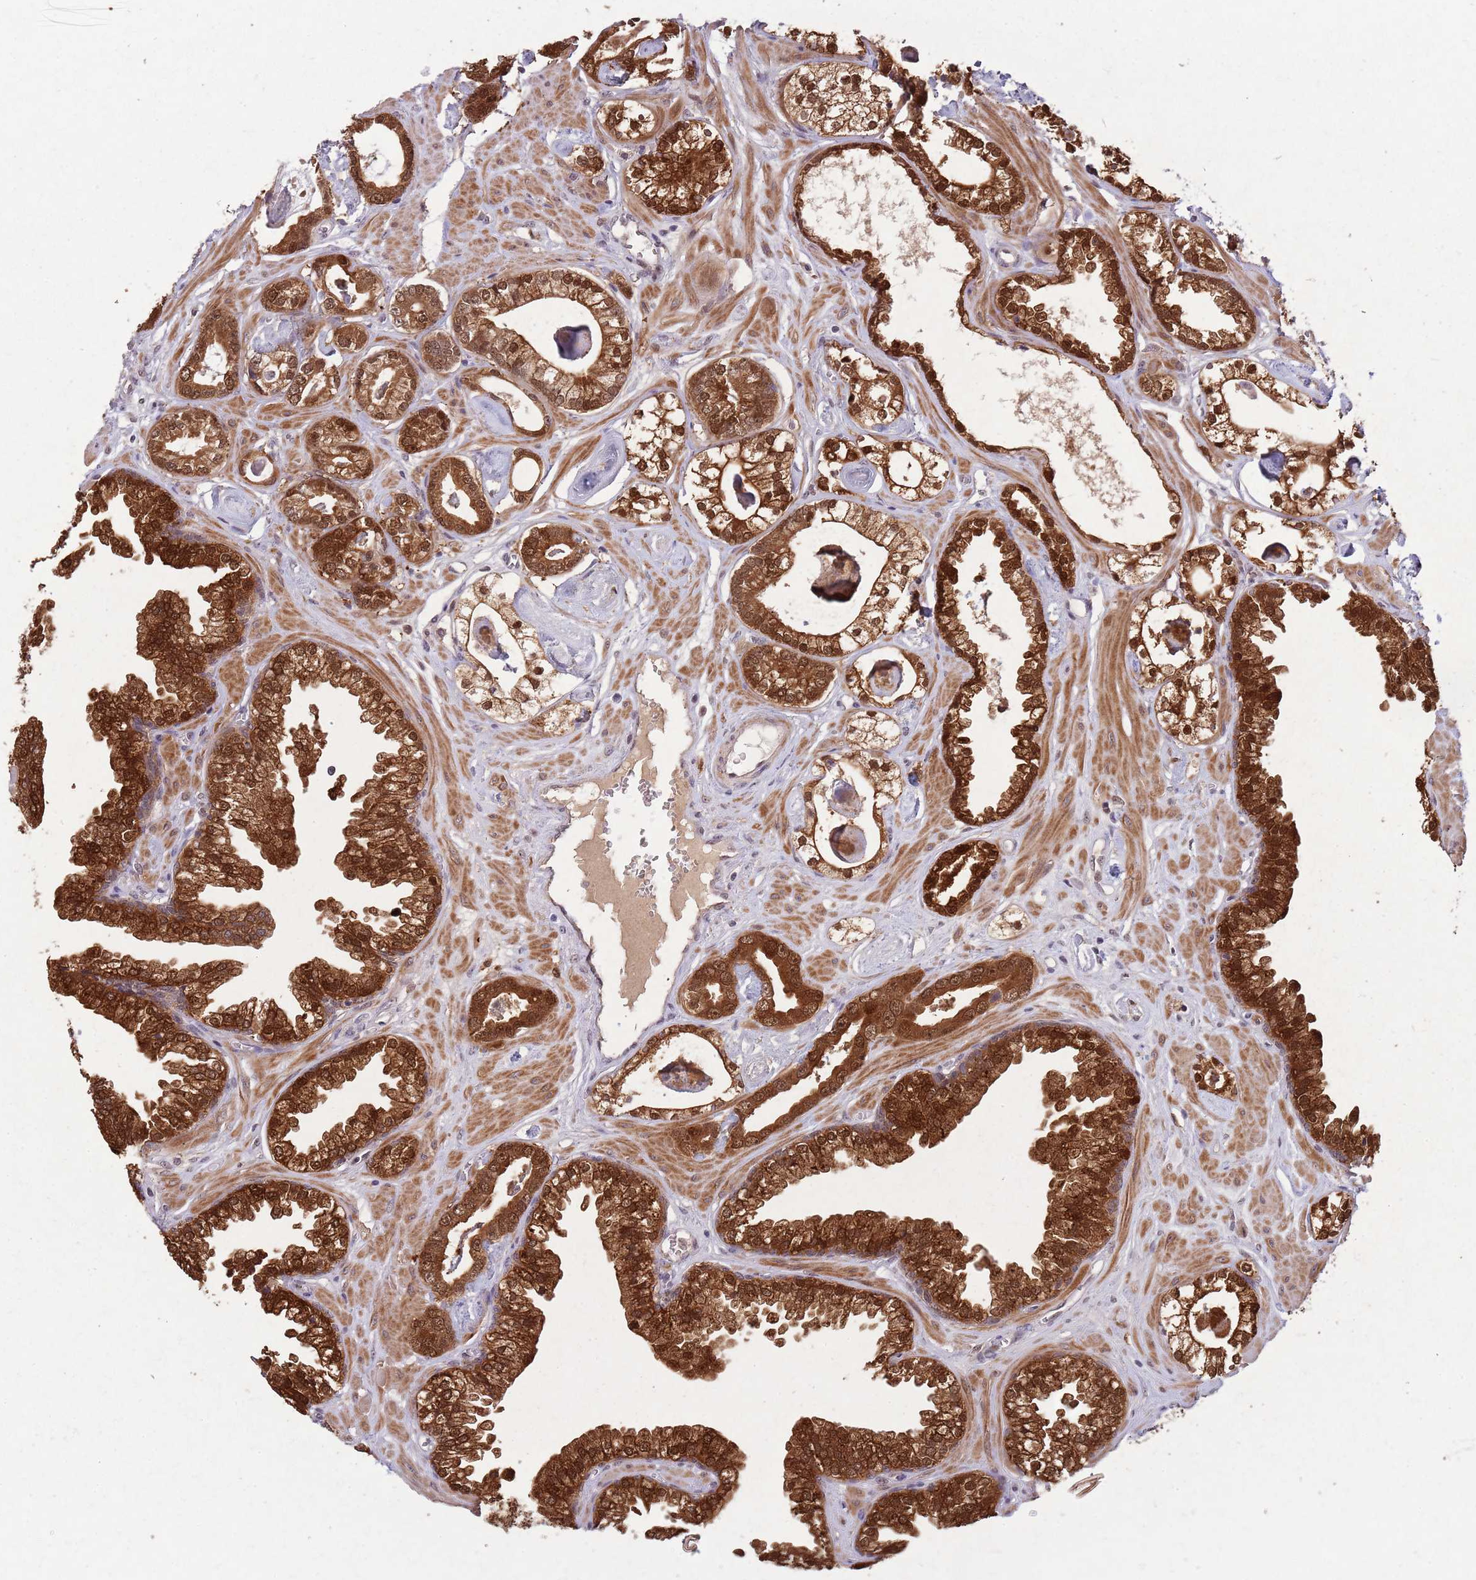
{"staining": {"intensity": "strong", "quantity": ">75%", "location": "cytoplasmic/membranous,nuclear"}, "tissue": "prostate cancer", "cell_type": "Tumor cells", "image_type": "cancer", "snomed": [{"axis": "morphology", "description": "Adenocarcinoma, Low grade"}, {"axis": "topography", "description": "Prostate"}], "caption": "Strong cytoplasmic/membranous and nuclear staining is seen in approximately >75% of tumor cells in prostate cancer.", "gene": "ZNF639", "patient": {"sex": "male", "age": 60}}